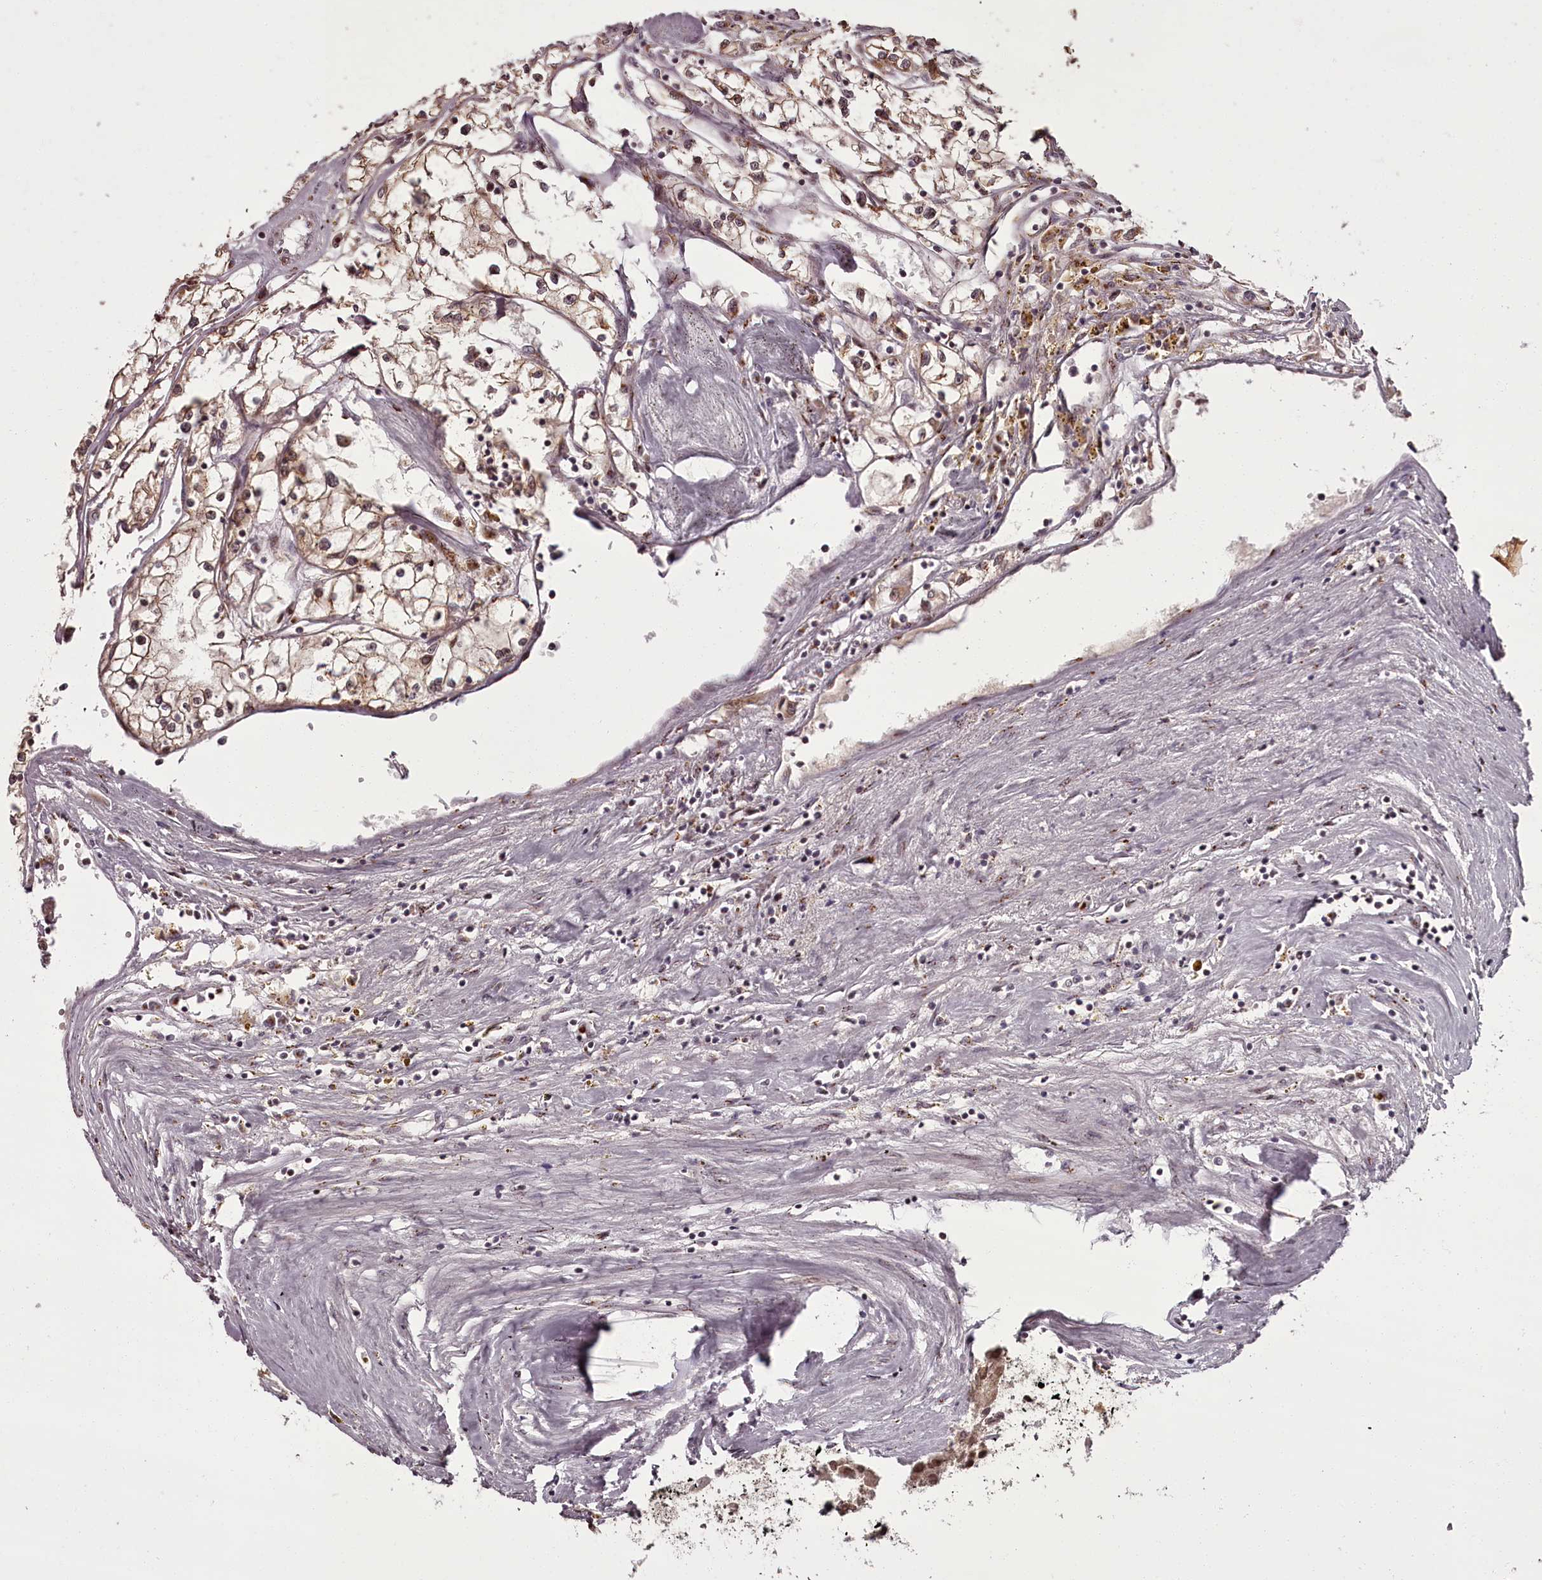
{"staining": {"intensity": "weak", "quantity": ">75%", "location": "cytoplasmic/membranous"}, "tissue": "renal cancer", "cell_type": "Tumor cells", "image_type": "cancer", "snomed": [{"axis": "morphology", "description": "Adenocarcinoma, NOS"}, {"axis": "topography", "description": "Kidney"}], "caption": "Immunohistochemical staining of human renal cancer (adenocarcinoma) shows low levels of weak cytoplasmic/membranous staining in about >75% of tumor cells.", "gene": "CEP83", "patient": {"sex": "male", "age": 56}}